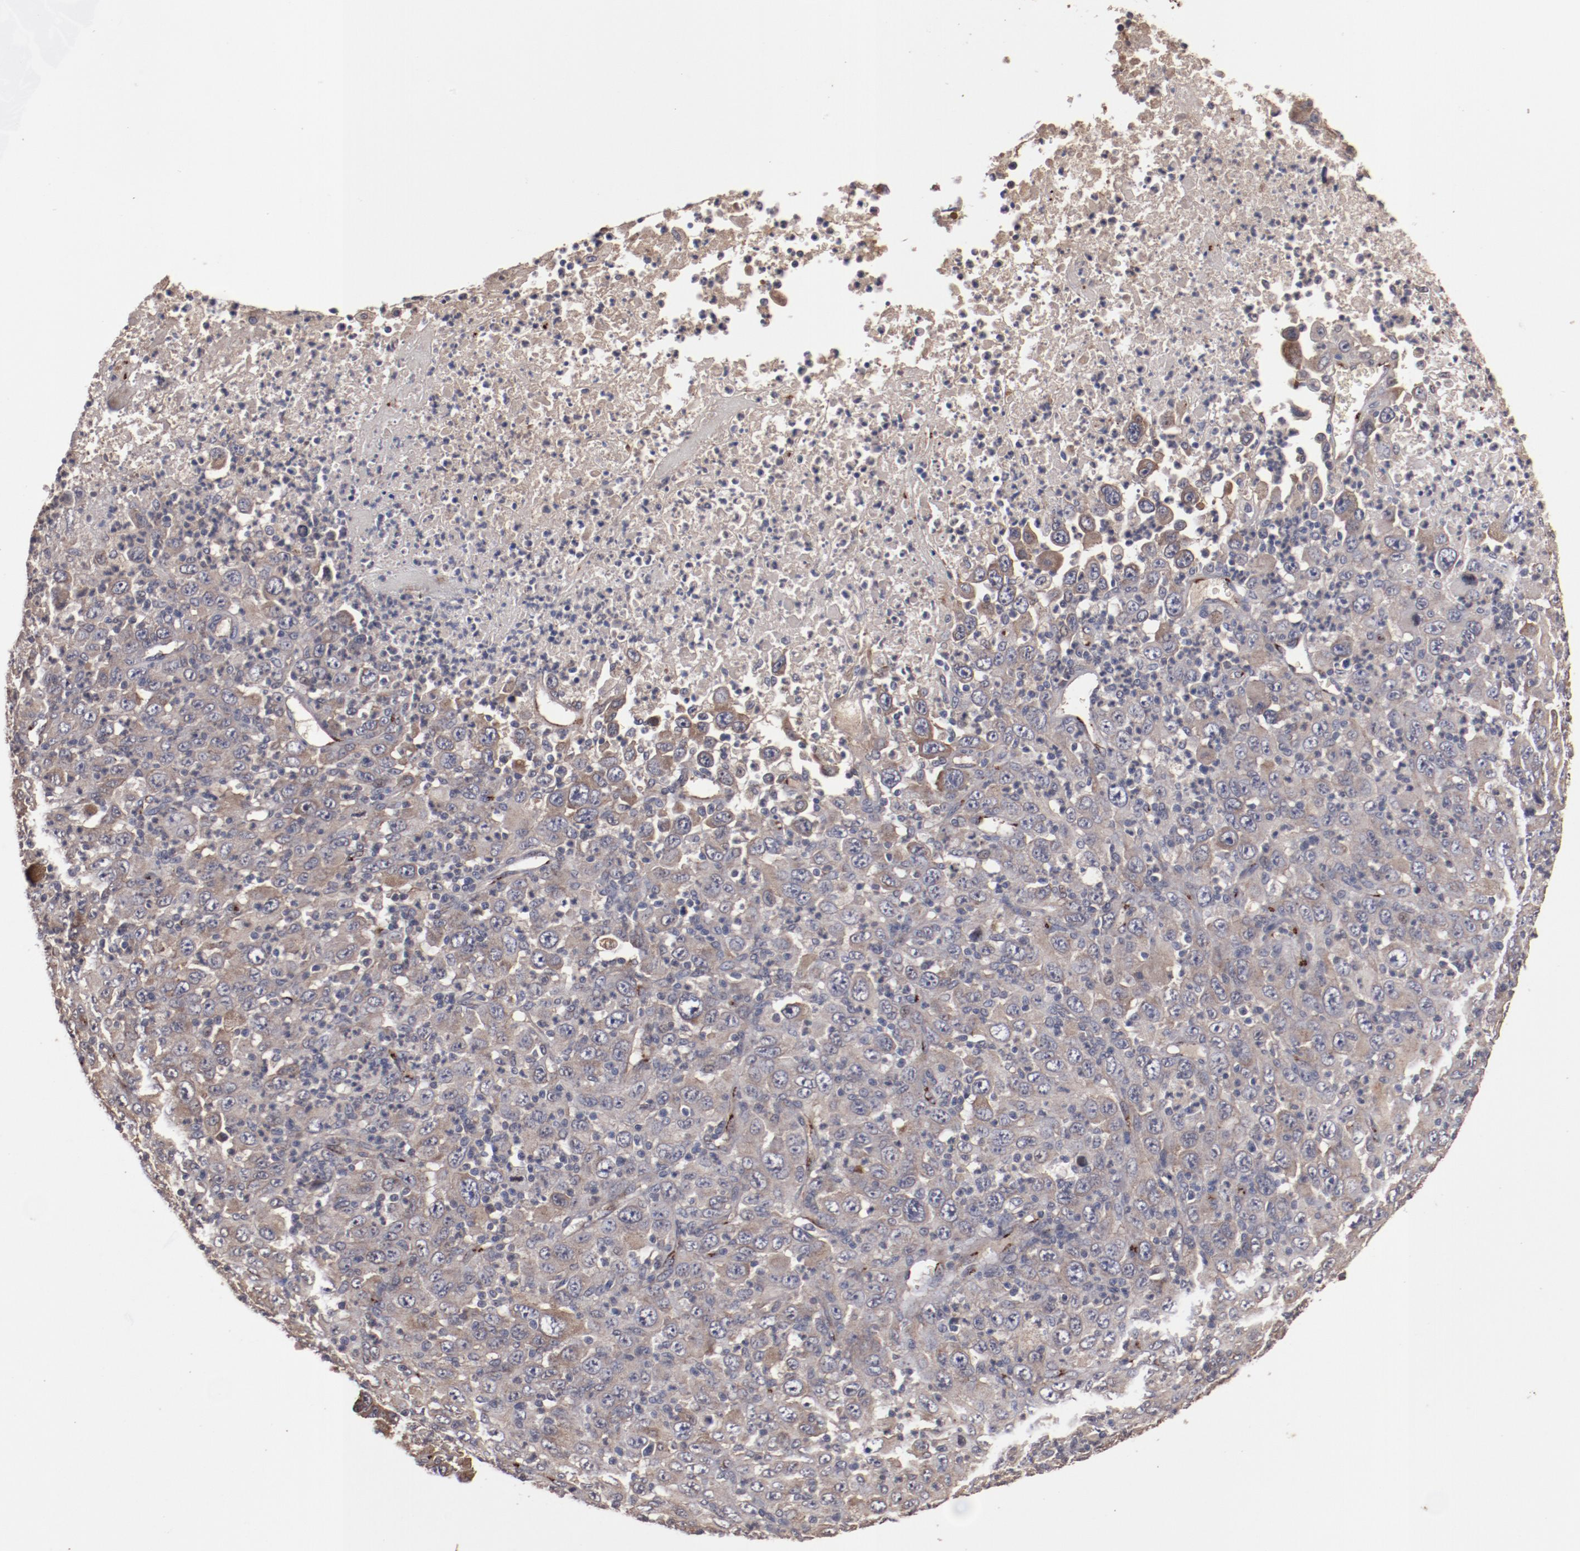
{"staining": {"intensity": "moderate", "quantity": ">75%", "location": "cytoplasmic/membranous"}, "tissue": "melanoma", "cell_type": "Tumor cells", "image_type": "cancer", "snomed": [{"axis": "morphology", "description": "Malignant melanoma, Metastatic site"}, {"axis": "topography", "description": "Skin"}], "caption": "Immunohistochemical staining of malignant melanoma (metastatic site) displays moderate cytoplasmic/membranous protein staining in about >75% of tumor cells. (IHC, brightfield microscopy, high magnification).", "gene": "DIPK2B", "patient": {"sex": "female", "age": 56}}